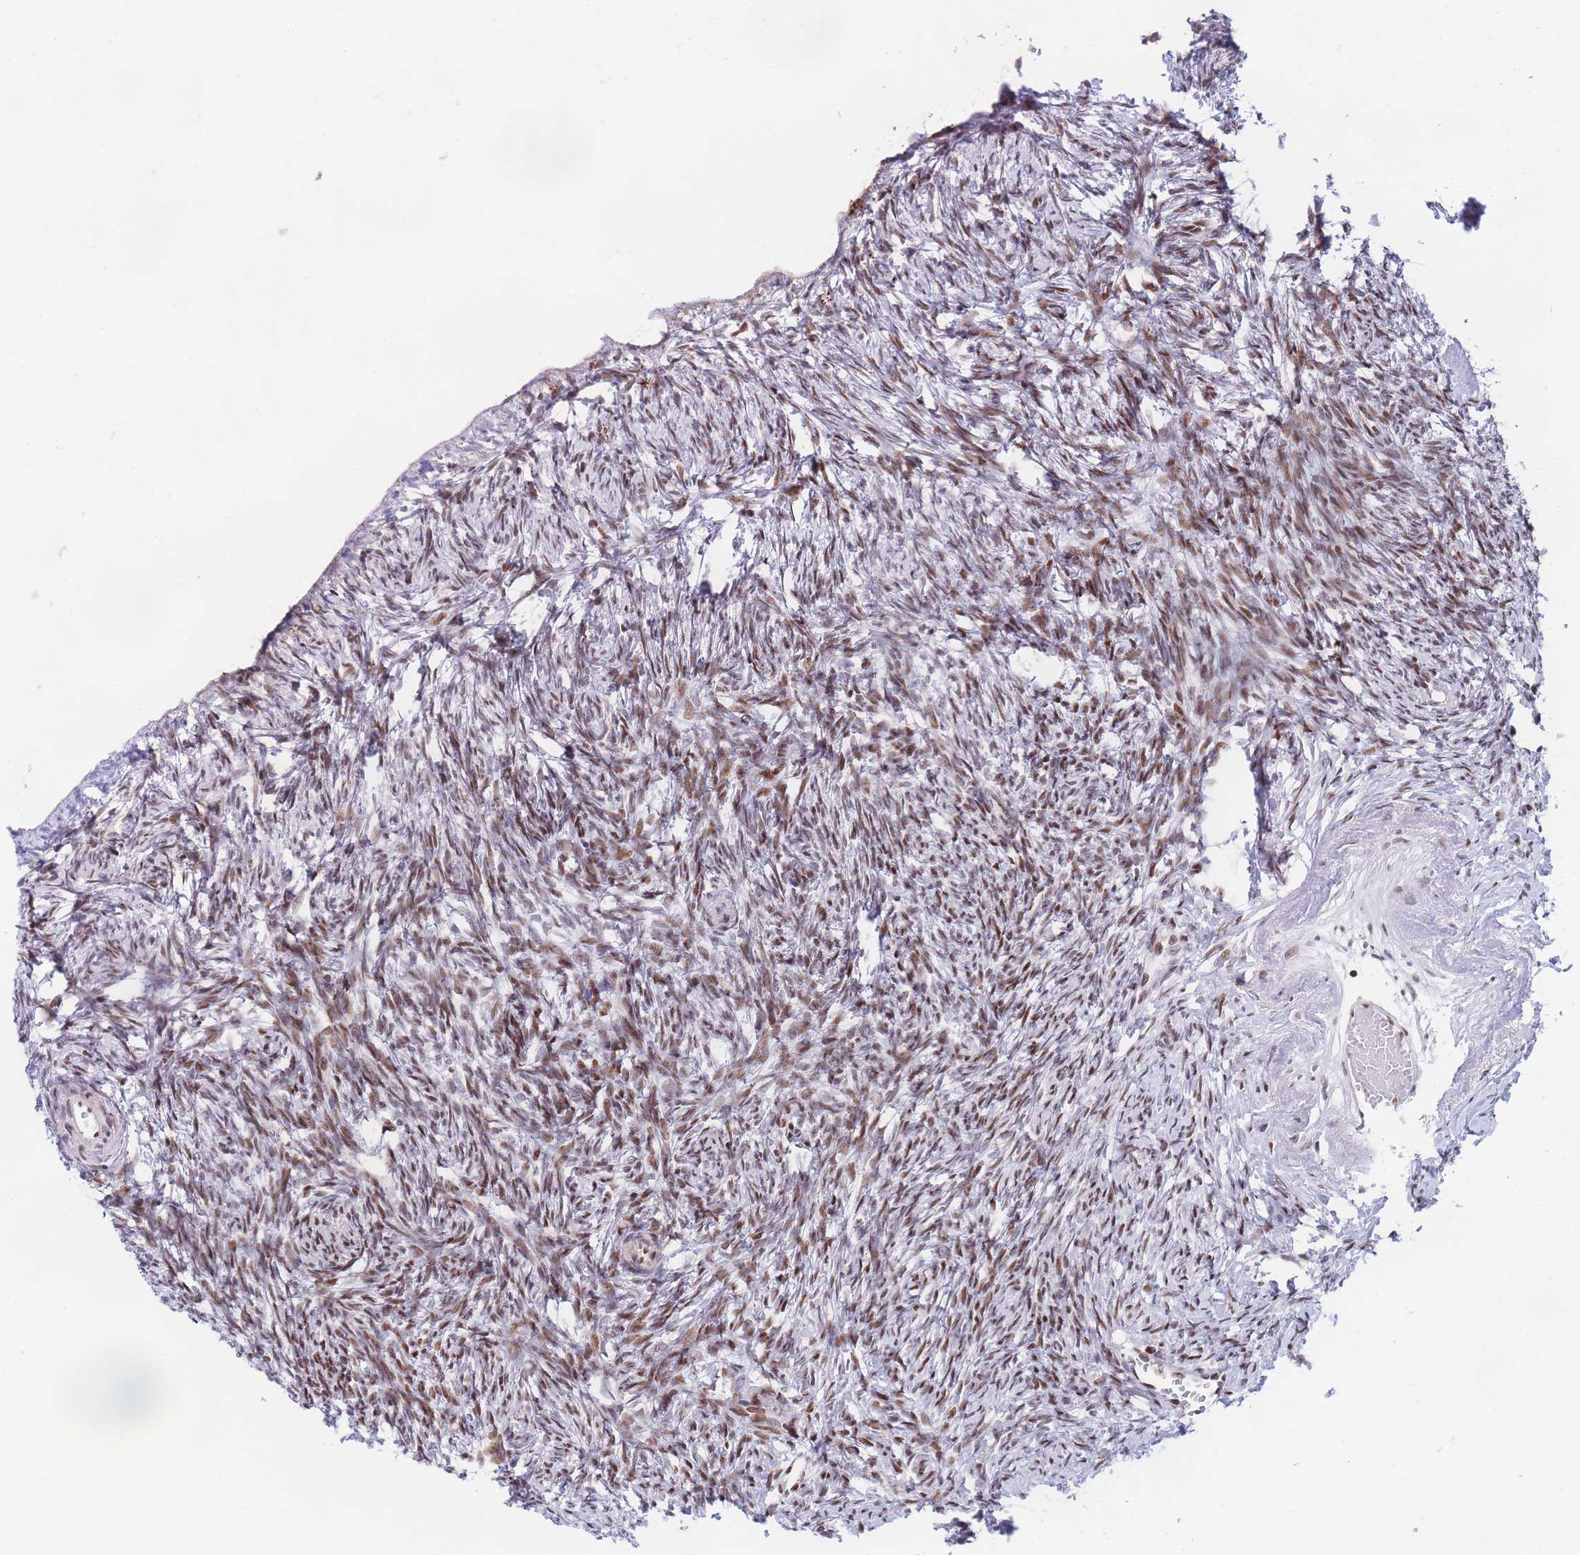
{"staining": {"intensity": "moderate", "quantity": "25%-75%", "location": "nuclear"}, "tissue": "ovary", "cell_type": "Ovarian stroma cells", "image_type": "normal", "snomed": [{"axis": "morphology", "description": "Normal tissue, NOS"}, {"axis": "topography", "description": "Ovary"}], "caption": "Ovary stained with immunohistochemistry exhibits moderate nuclear expression in approximately 25%-75% of ovarian stroma cells.", "gene": "DNAJC3", "patient": {"sex": "female", "age": 51}}